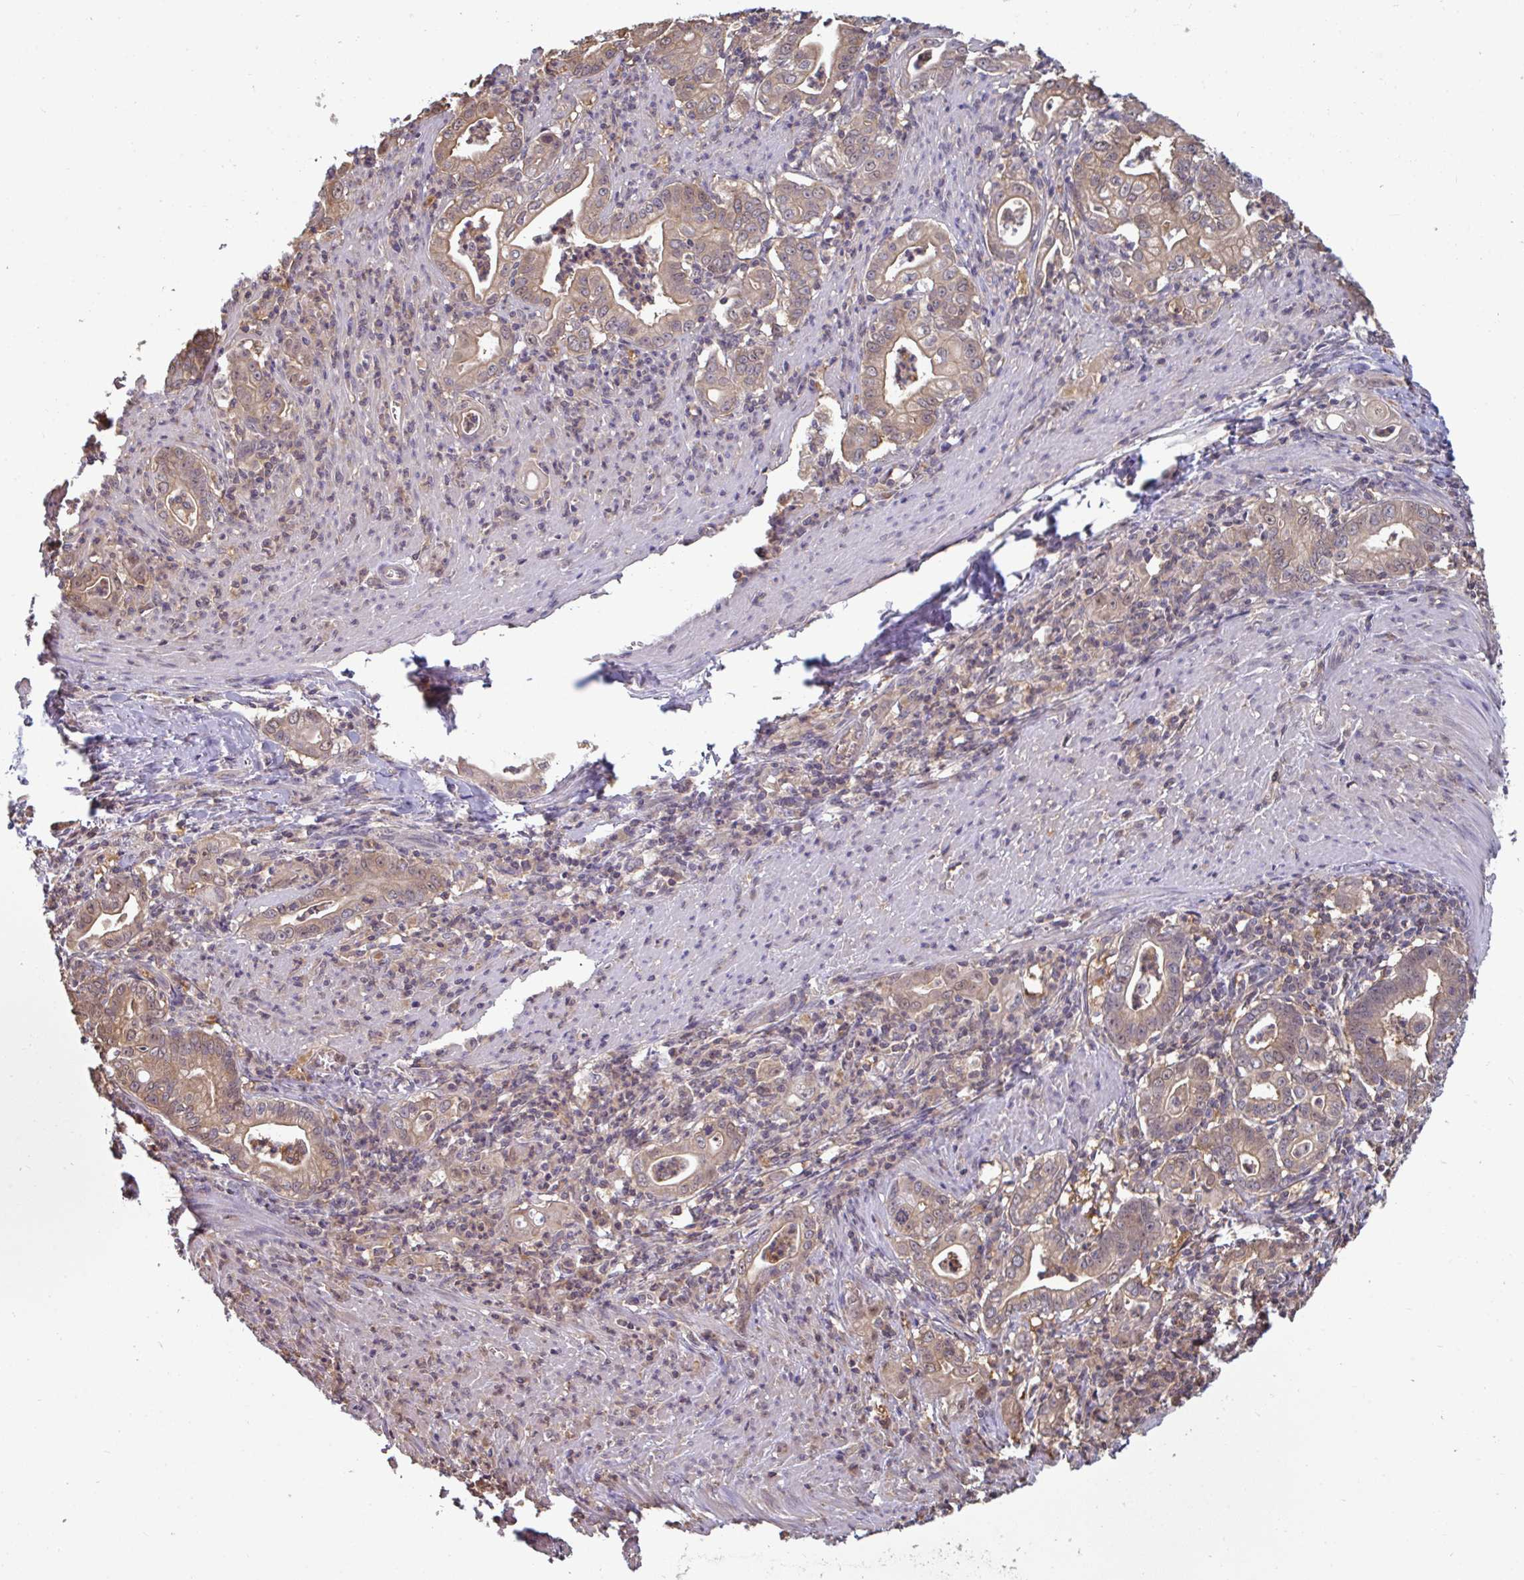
{"staining": {"intensity": "moderate", "quantity": ">75%", "location": "cytoplasmic/membranous,nuclear"}, "tissue": "stomach cancer", "cell_type": "Tumor cells", "image_type": "cancer", "snomed": [{"axis": "morphology", "description": "Adenocarcinoma, NOS"}, {"axis": "topography", "description": "Stomach, upper"}], "caption": "Immunohistochemical staining of human stomach adenocarcinoma shows medium levels of moderate cytoplasmic/membranous and nuclear protein positivity in approximately >75% of tumor cells.", "gene": "TTC9C", "patient": {"sex": "female", "age": 79}}